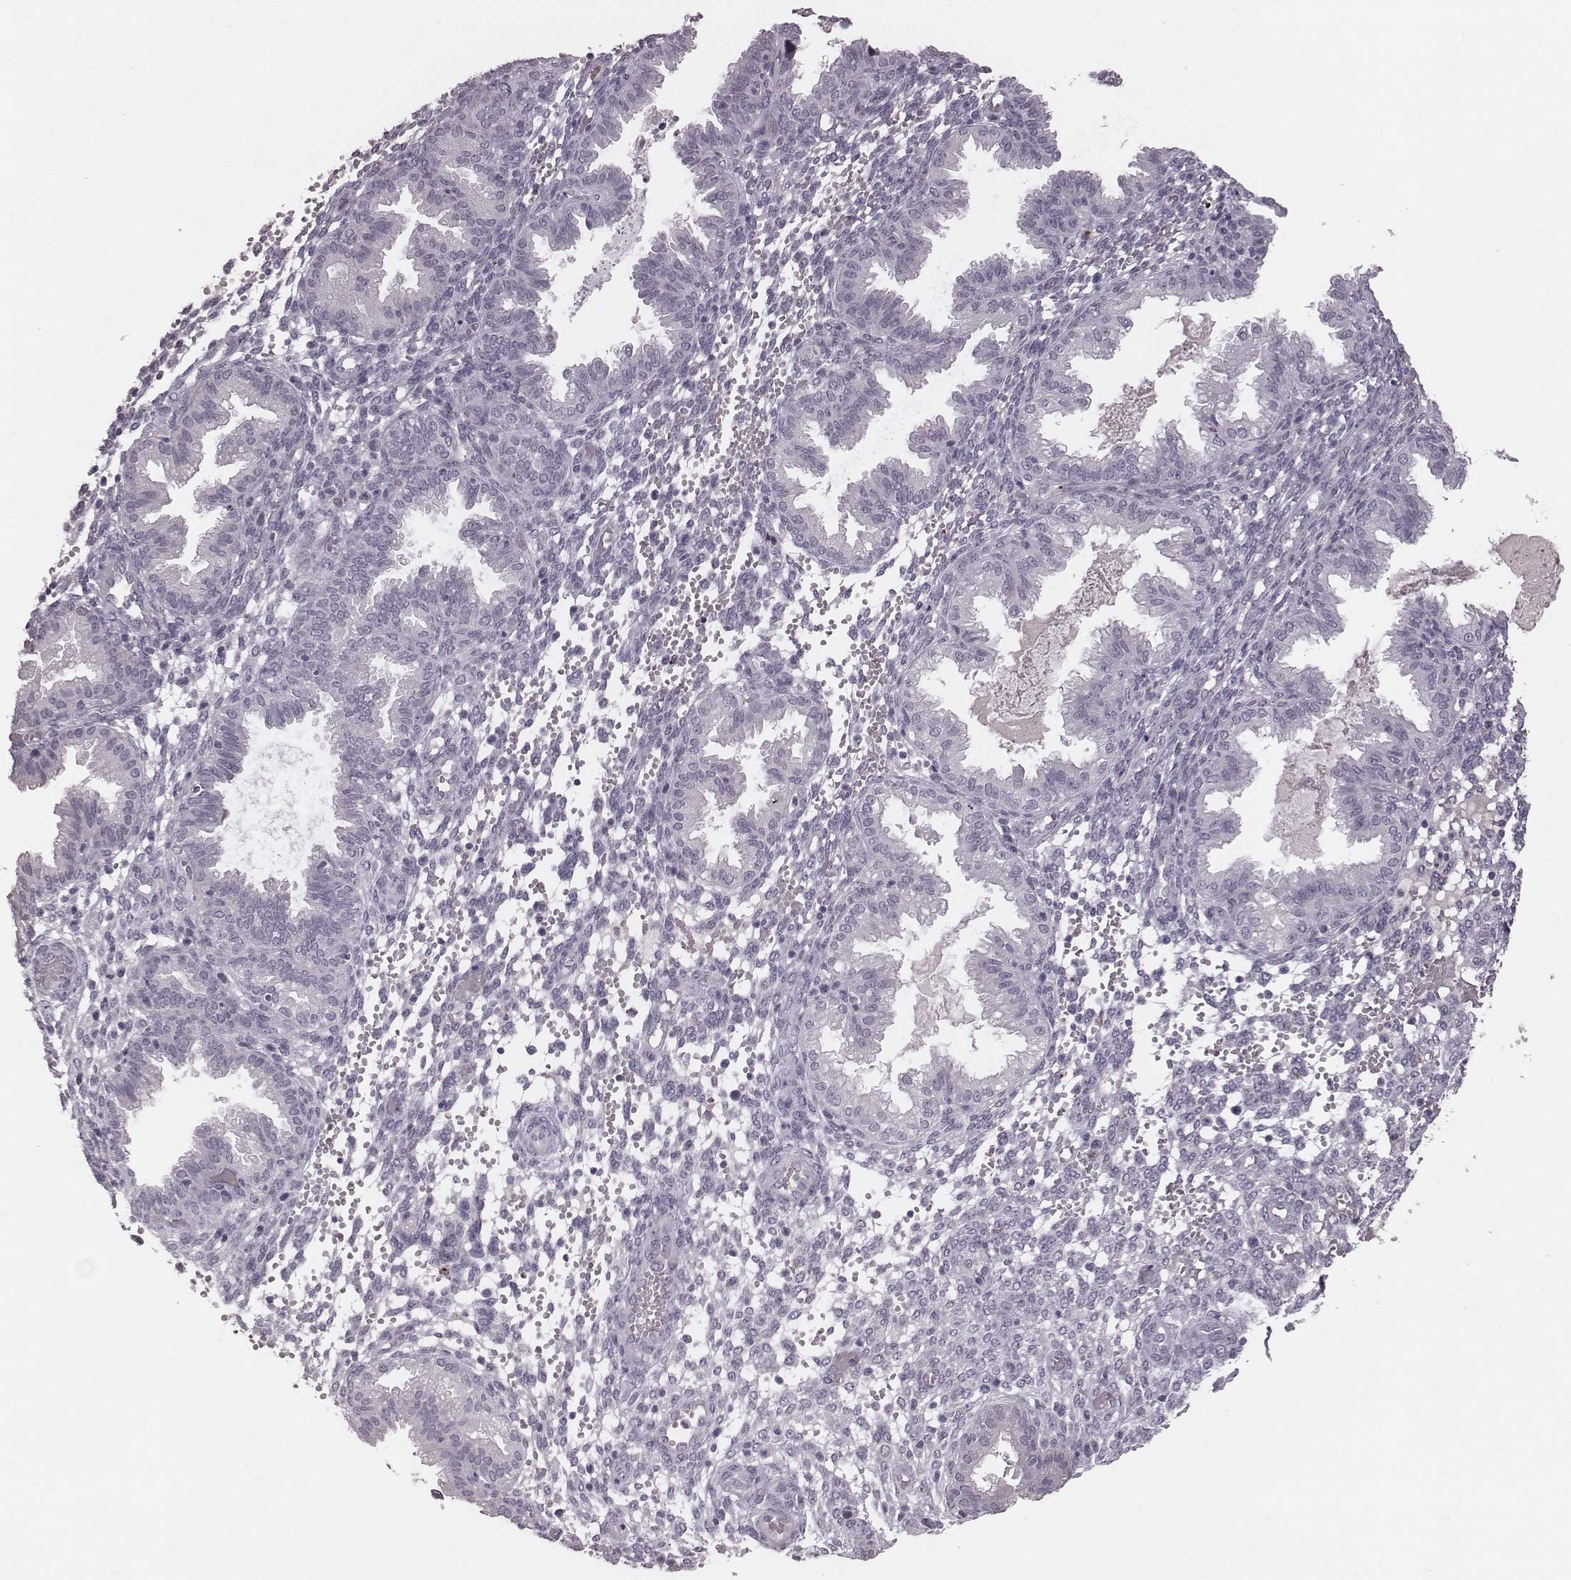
{"staining": {"intensity": "negative", "quantity": "none", "location": "none"}, "tissue": "endometrium", "cell_type": "Cells in endometrial stroma", "image_type": "normal", "snomed": [{"axis": "morphology", "description": "Normal tissue, NOS"}, {"axis": "topography", "description": "Endometrium"}], "caption": "Immunohistochemistry (IHC) photomicrograph of normal endometrium stained for a protein (brown), which shows no expression in cells in endometrial stroma. Nuclei are stained in blue.", "gene": "CFTR", "patient": {"sex": "female", "age": 33}}